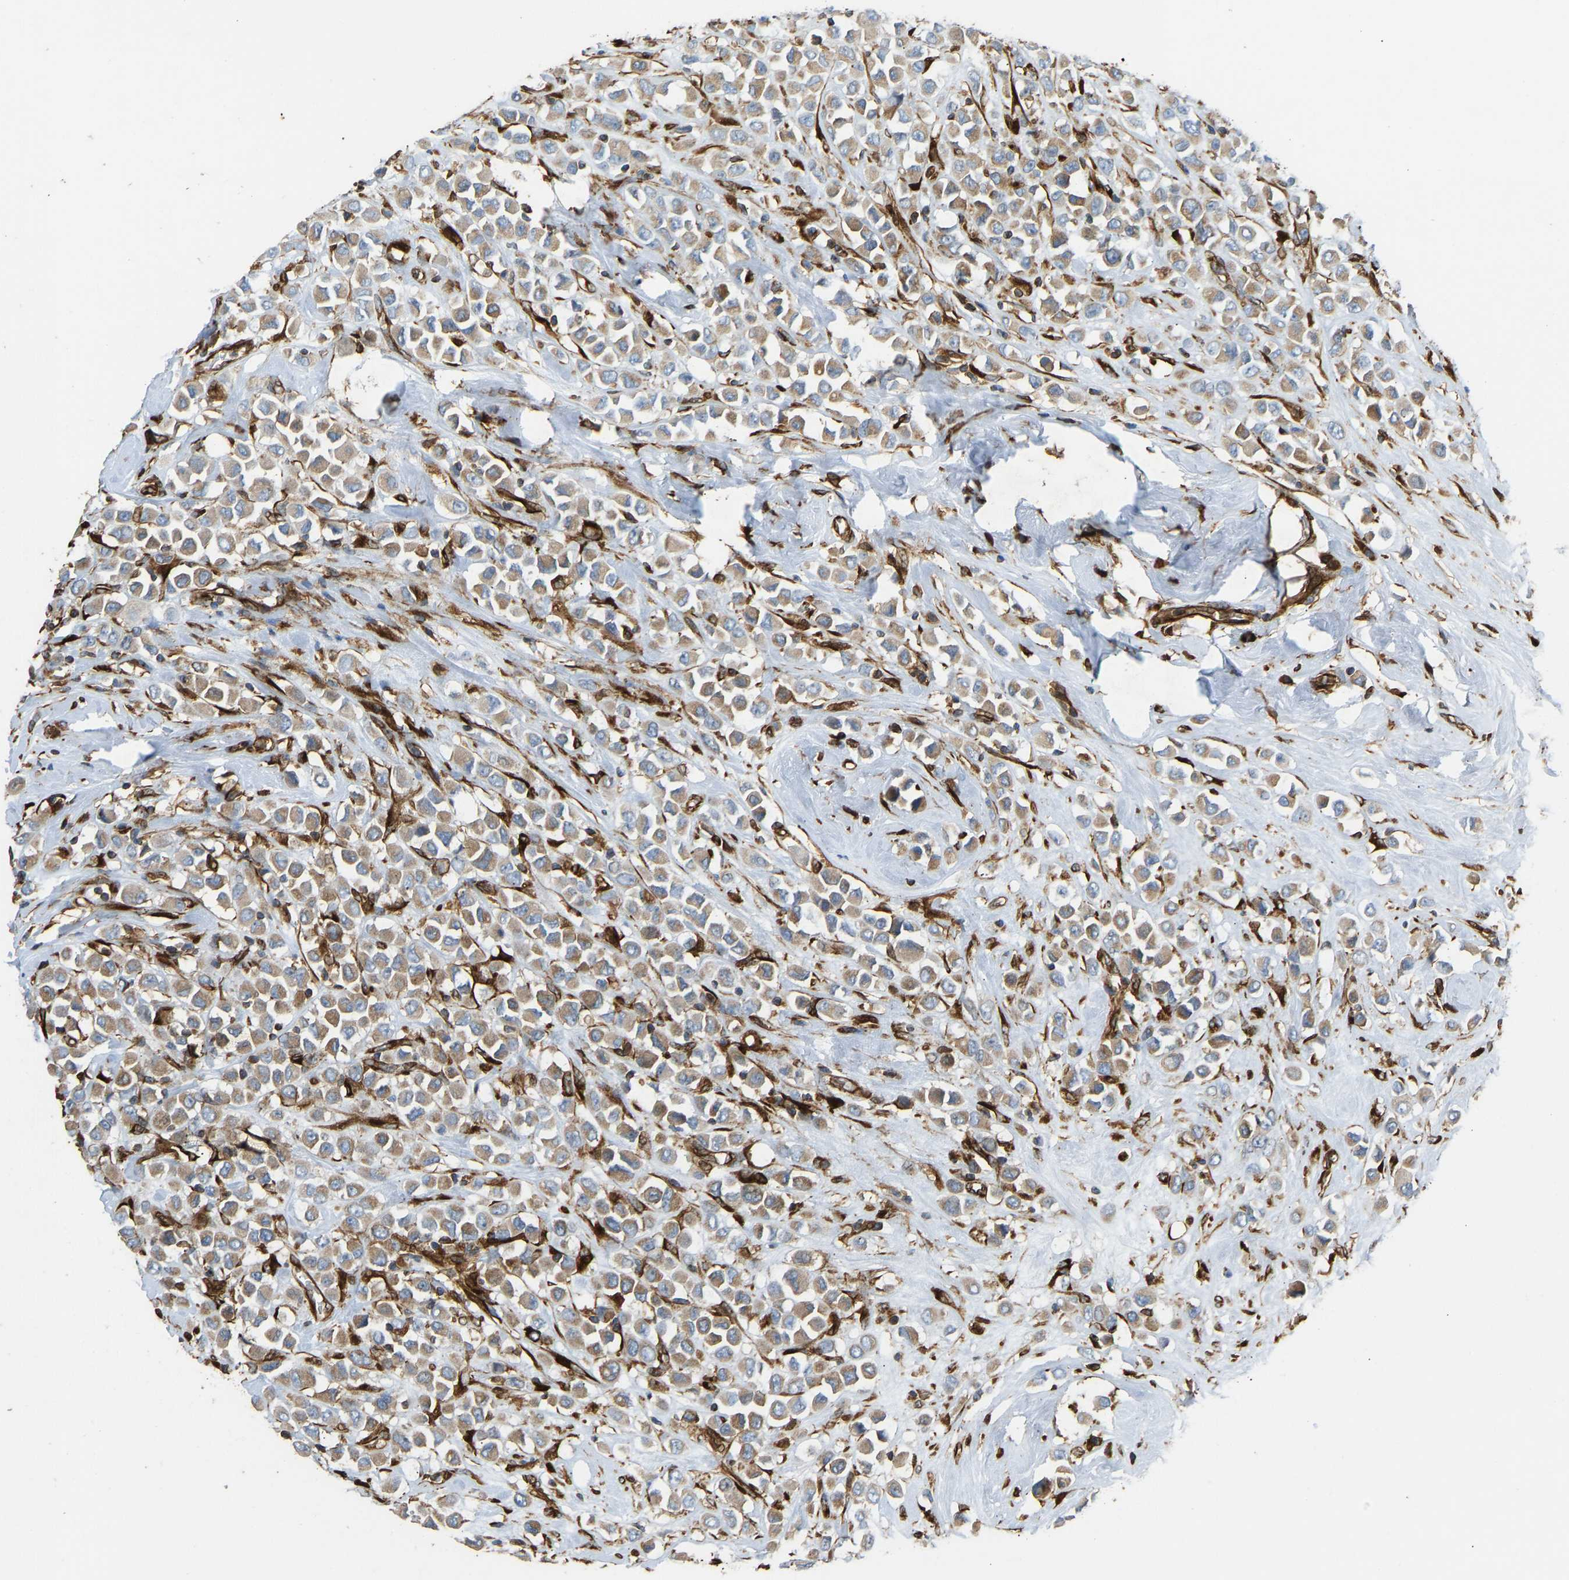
{"staining": {"intensity": "moderate", "quantity": ">75%", "location": "cytoplasmic/membranous"}, "tissue": "breast cancer", "cell_type": "Tumor cells", "image_type": "cancer", "snomed": [{"axis": "morphology", "description": "Duct carcinoma"}, {"axis": "topography", "description": "Breast"}], "caption": "Approximately >75% of tumor cells in human invasive ductal carcinoma (breast) show moderate cytoplasmic/membranous protein staining as visualized by brown immunohistochemical staining.", "gene": "BEX3", "patient": {"sex": "female", "age": 61}}